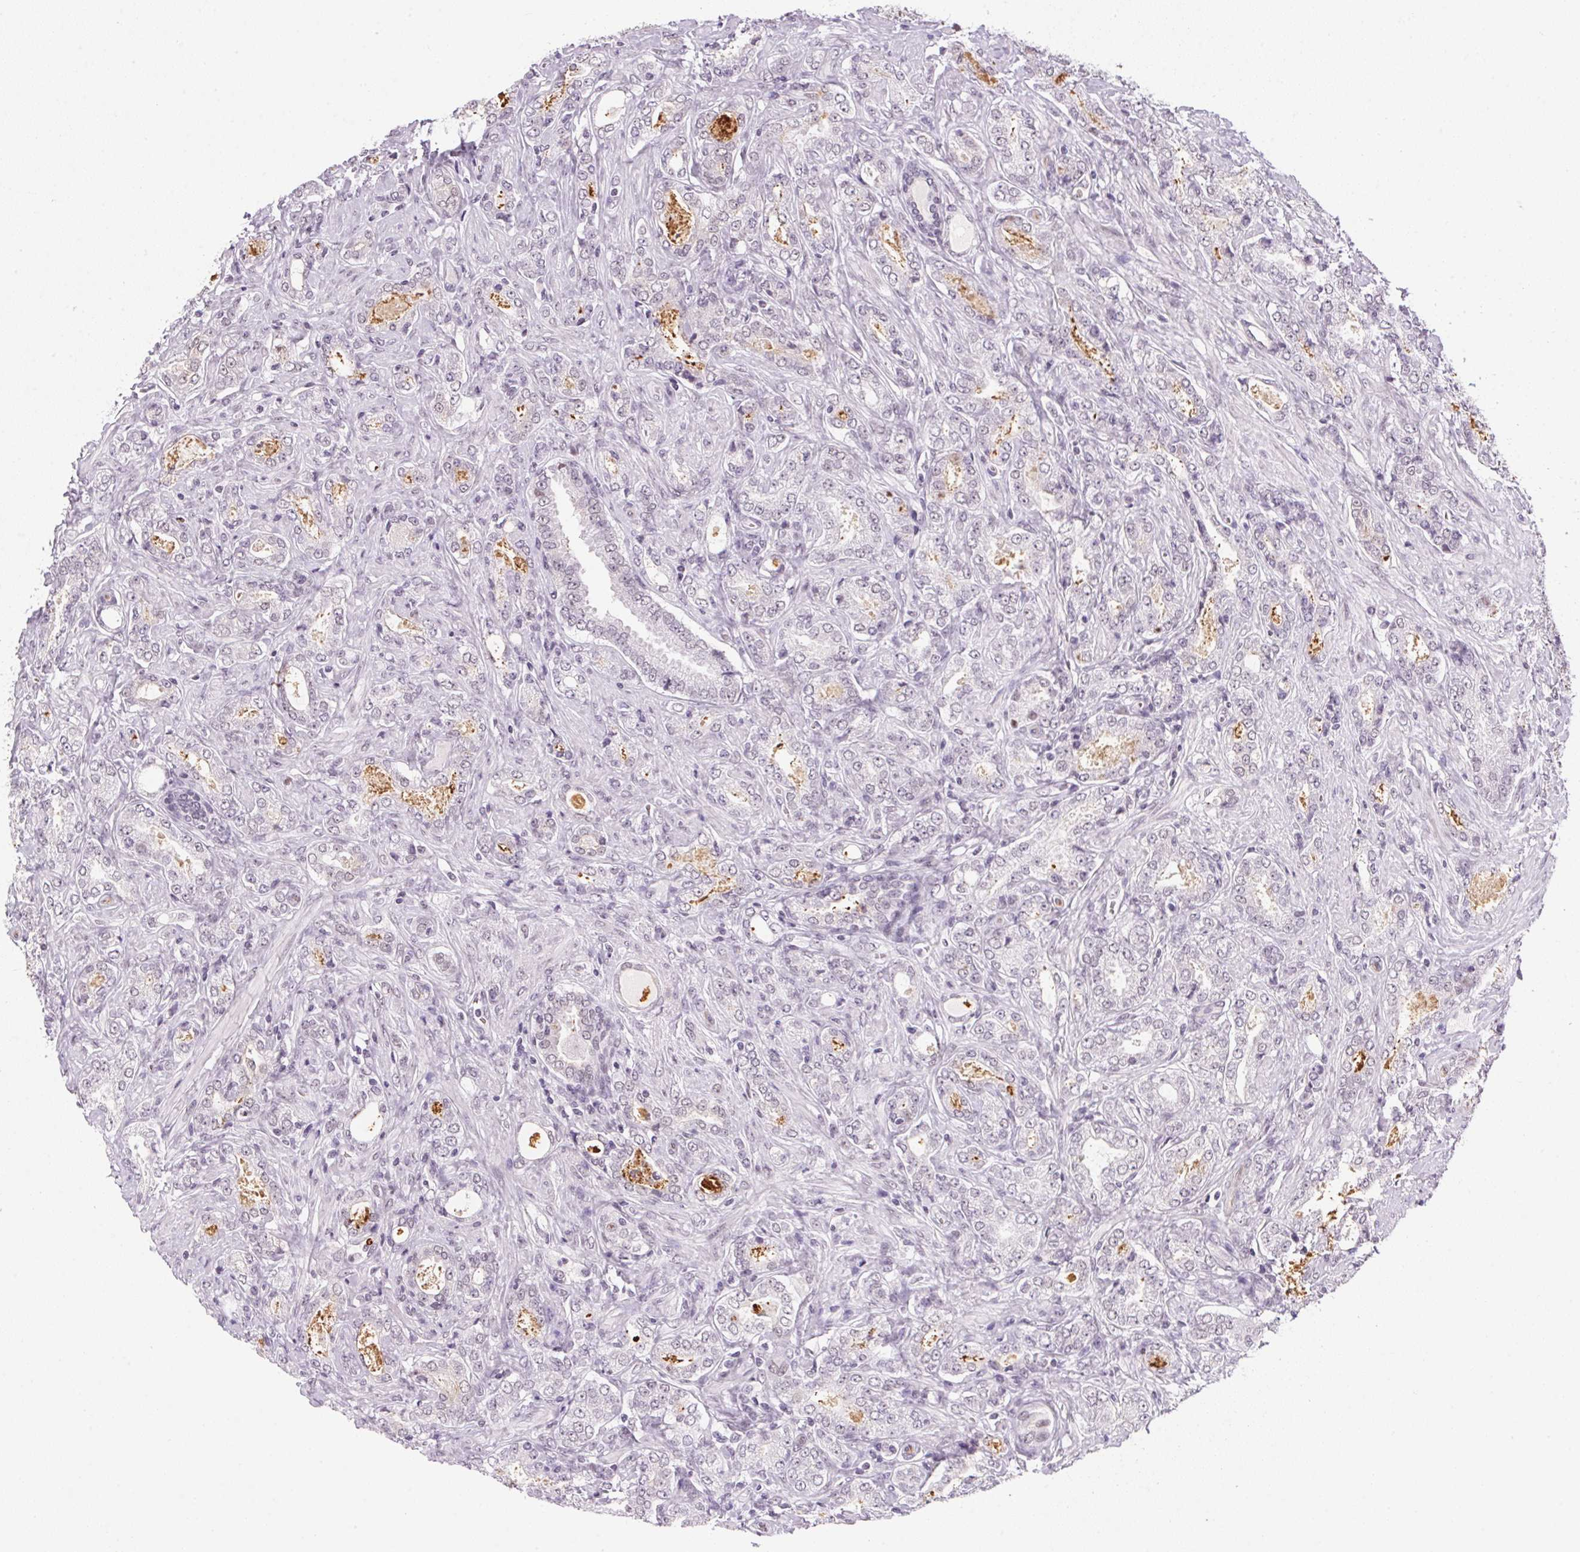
{"staining": {"intensity": "negative", "quantity": "none", "location": "none"}, "tissue": "prostate cancer", "cell_type": "Tumor cells", "image_type": "cancer", "snomed": [{"axis": "morphology", "description": "Adenocarcinoma, NOS"}, {"axis": "topography", "description": "Prostate"}], "caption": "Human adenocarcinoma (prostate) stained for a protein using immunohistochemistry demonstrates no positivity in tumor cells.", "gene": "SRSF7", "patient": {"sex": "male", "age": 64}}